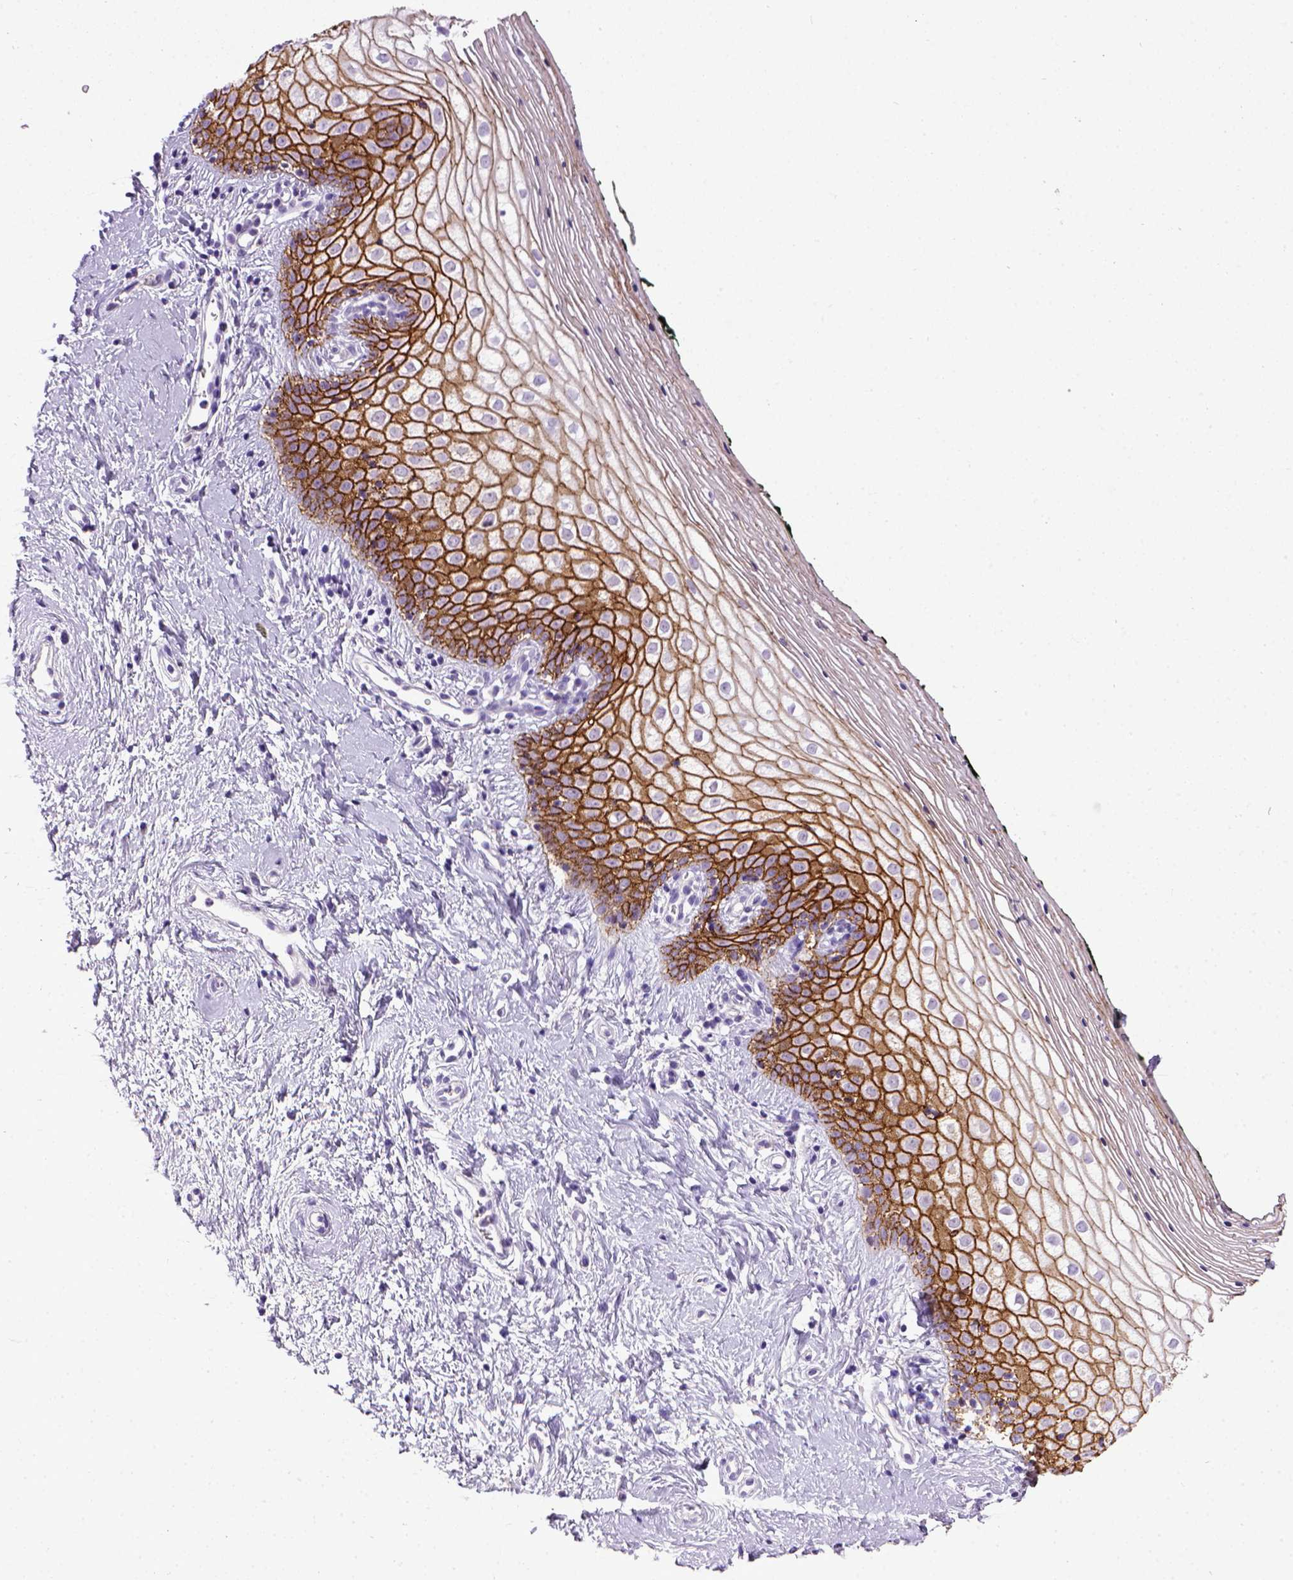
{"staining": {"intensity": "moderate", "quantity": ">75%", "location": "cytoplasmic/membranous"}, "tissue": "vagina", "cell_type": "Squamous epithelial cells", "image_type": "normal", "snomed": [{"axis": "morphology", "description": "Normal tissue, NOS"}, {"axis": "topography", "description": "Vagina"}], "caption": "Immunohistochemical staining of normal human vagina shows moderate cytoplasmic/membranous protein expression in about >75% of squamous epithelial cells.", "gene": "CDH1", "patient": {"sex": "female", "age": 47}}